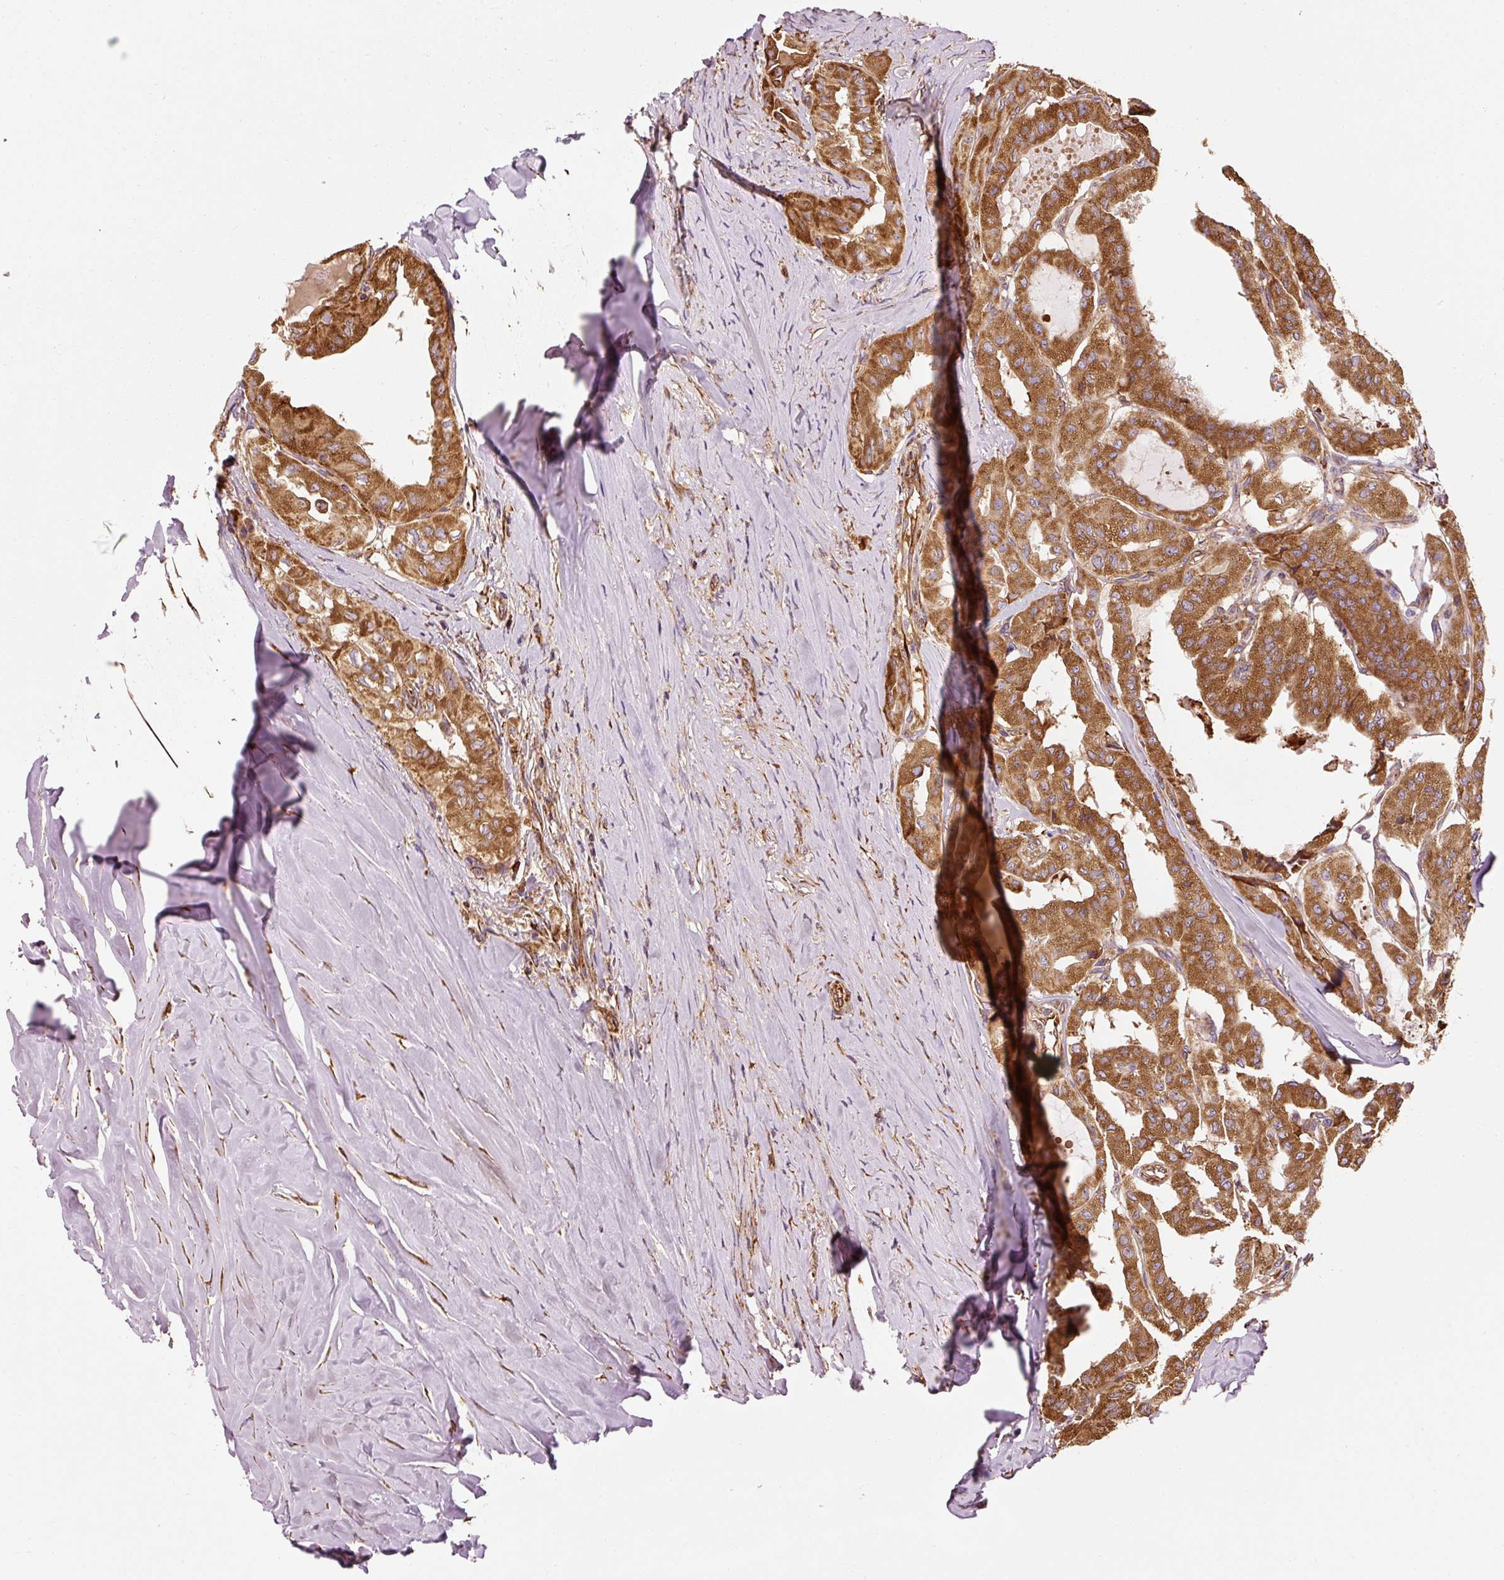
{"staining": {"intensity": "strong", "quantity": ">75%", "location": "cytoplasmic/membranous"}, "tissue": "thyroid cancer", "cell_type": "Tumor cells", "image_type": "cancer", "snomed": [{"axis": "morphology", "description": "Papillary adenocarcinoma, NOS"}, {"axis": "topography", "description": "Thyroid gland"}], "caption": "Immunohistochemical staining of human papillary adenocarcinoma (thyroid) reveals strong cytoplasmic/membranous protein positivity in about >75% of tumor cells.", "gene": "ISCU", "patient": {"sex": "female", "age": 59}}